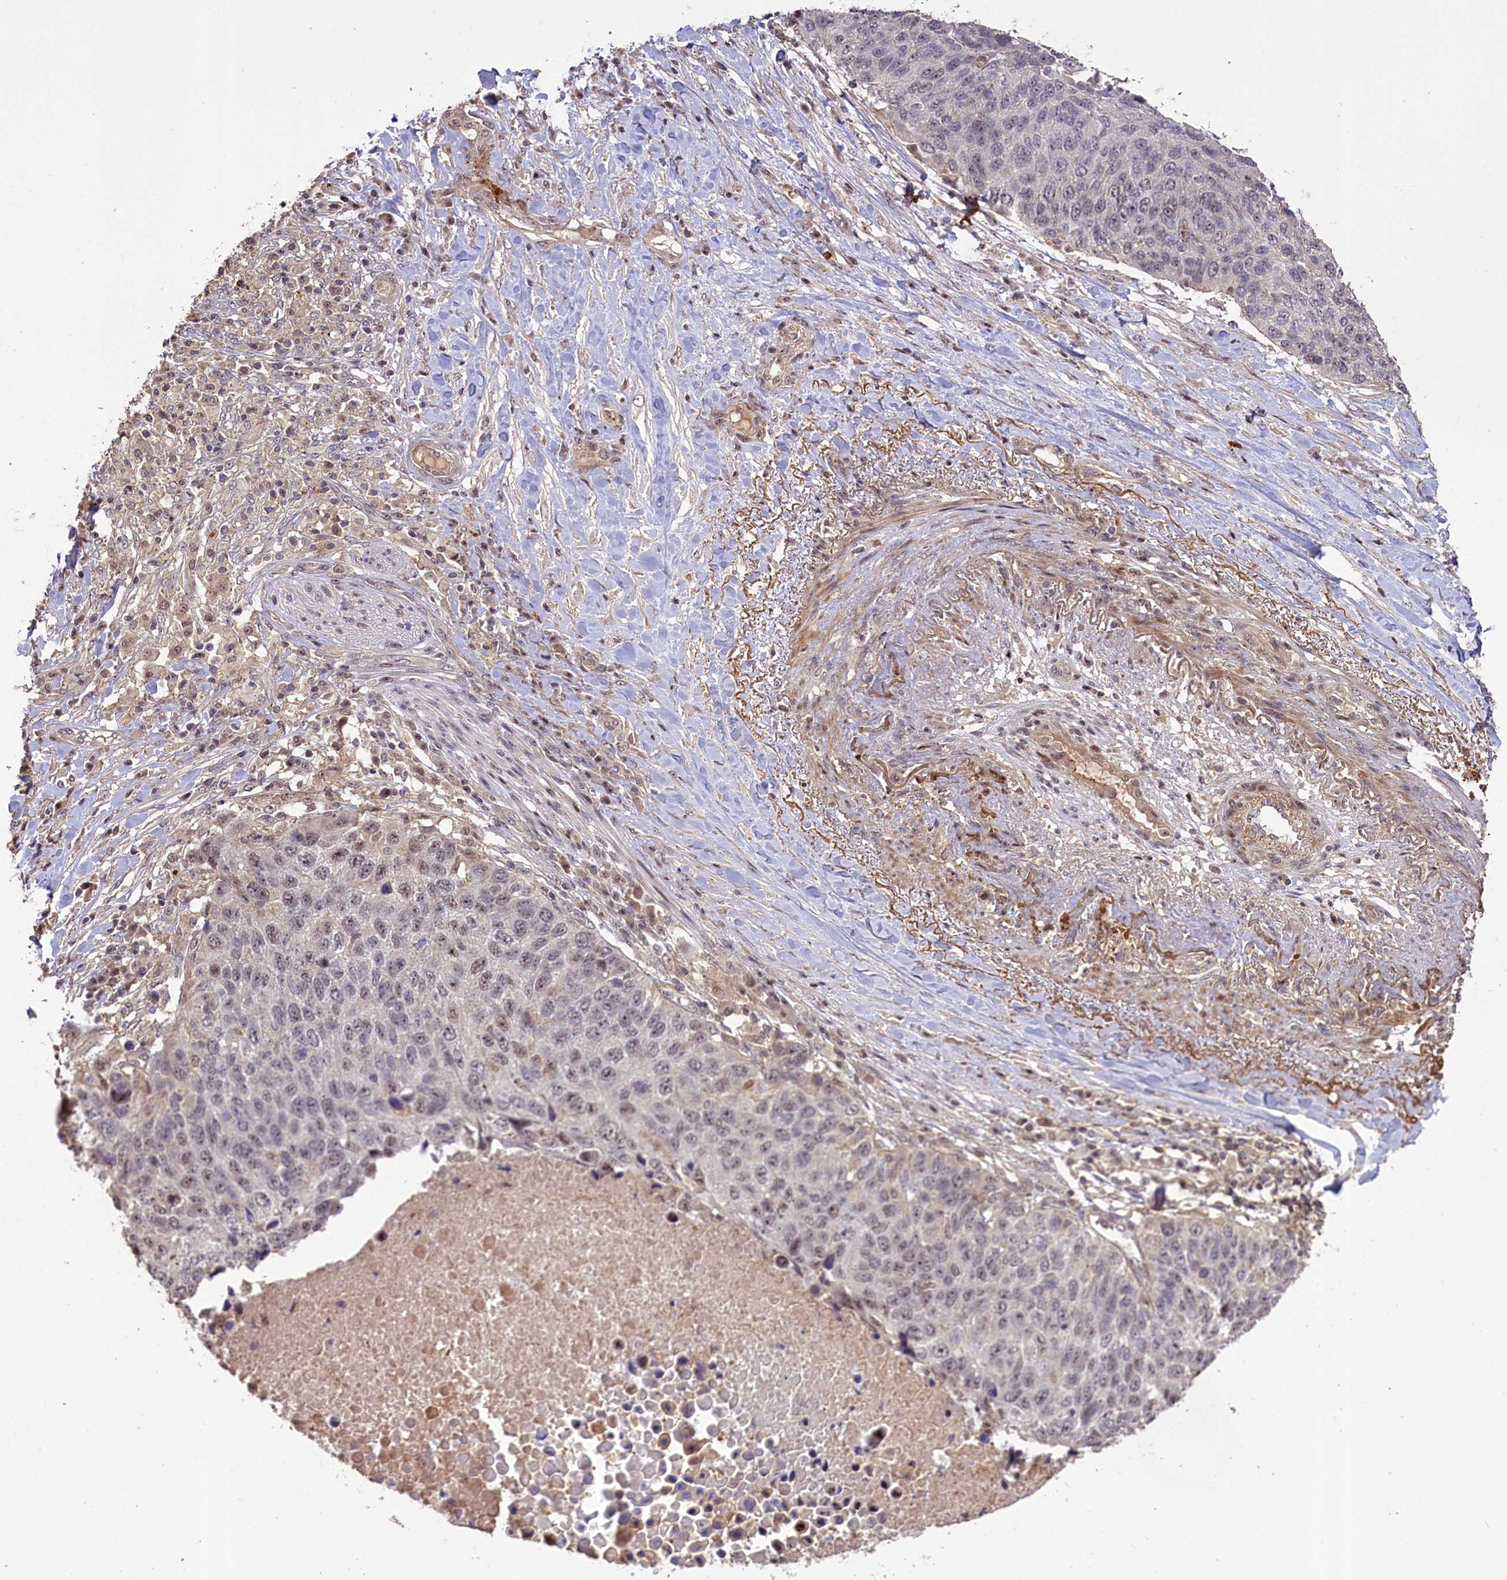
{"staining": {"intensity": "moderate", "quantity": "<25%", "location": "nuclear"}, "tissue": "lung cancer", "cell_type": "Tumor cells", "image_type": "cancer", "snomed": [{"axis": "morphology", "description": "Normal tissue, NOS"}, {"axis": "morphology", "description": "Squamous cell carcinoma, NOS"}, {"axis": "topography", "description": "Lymph node"}, {"axis": "topography", "description": "Lung"}], "caption": "High-magnification brightfield microscopy of lung cancer stained with DAB (3,3'-diaminobenzidine) (brown) and counterstained with hematoxylin (blue). tumor cells exhibit moderate nuclear expression is identified in about<25% of cells. (DAB (3,3'-diaminobenzidine) IHC with brightfield microscopy, high magnification).", "gene": "FUZ", "patient": {"sex": "male", "age": 66}}